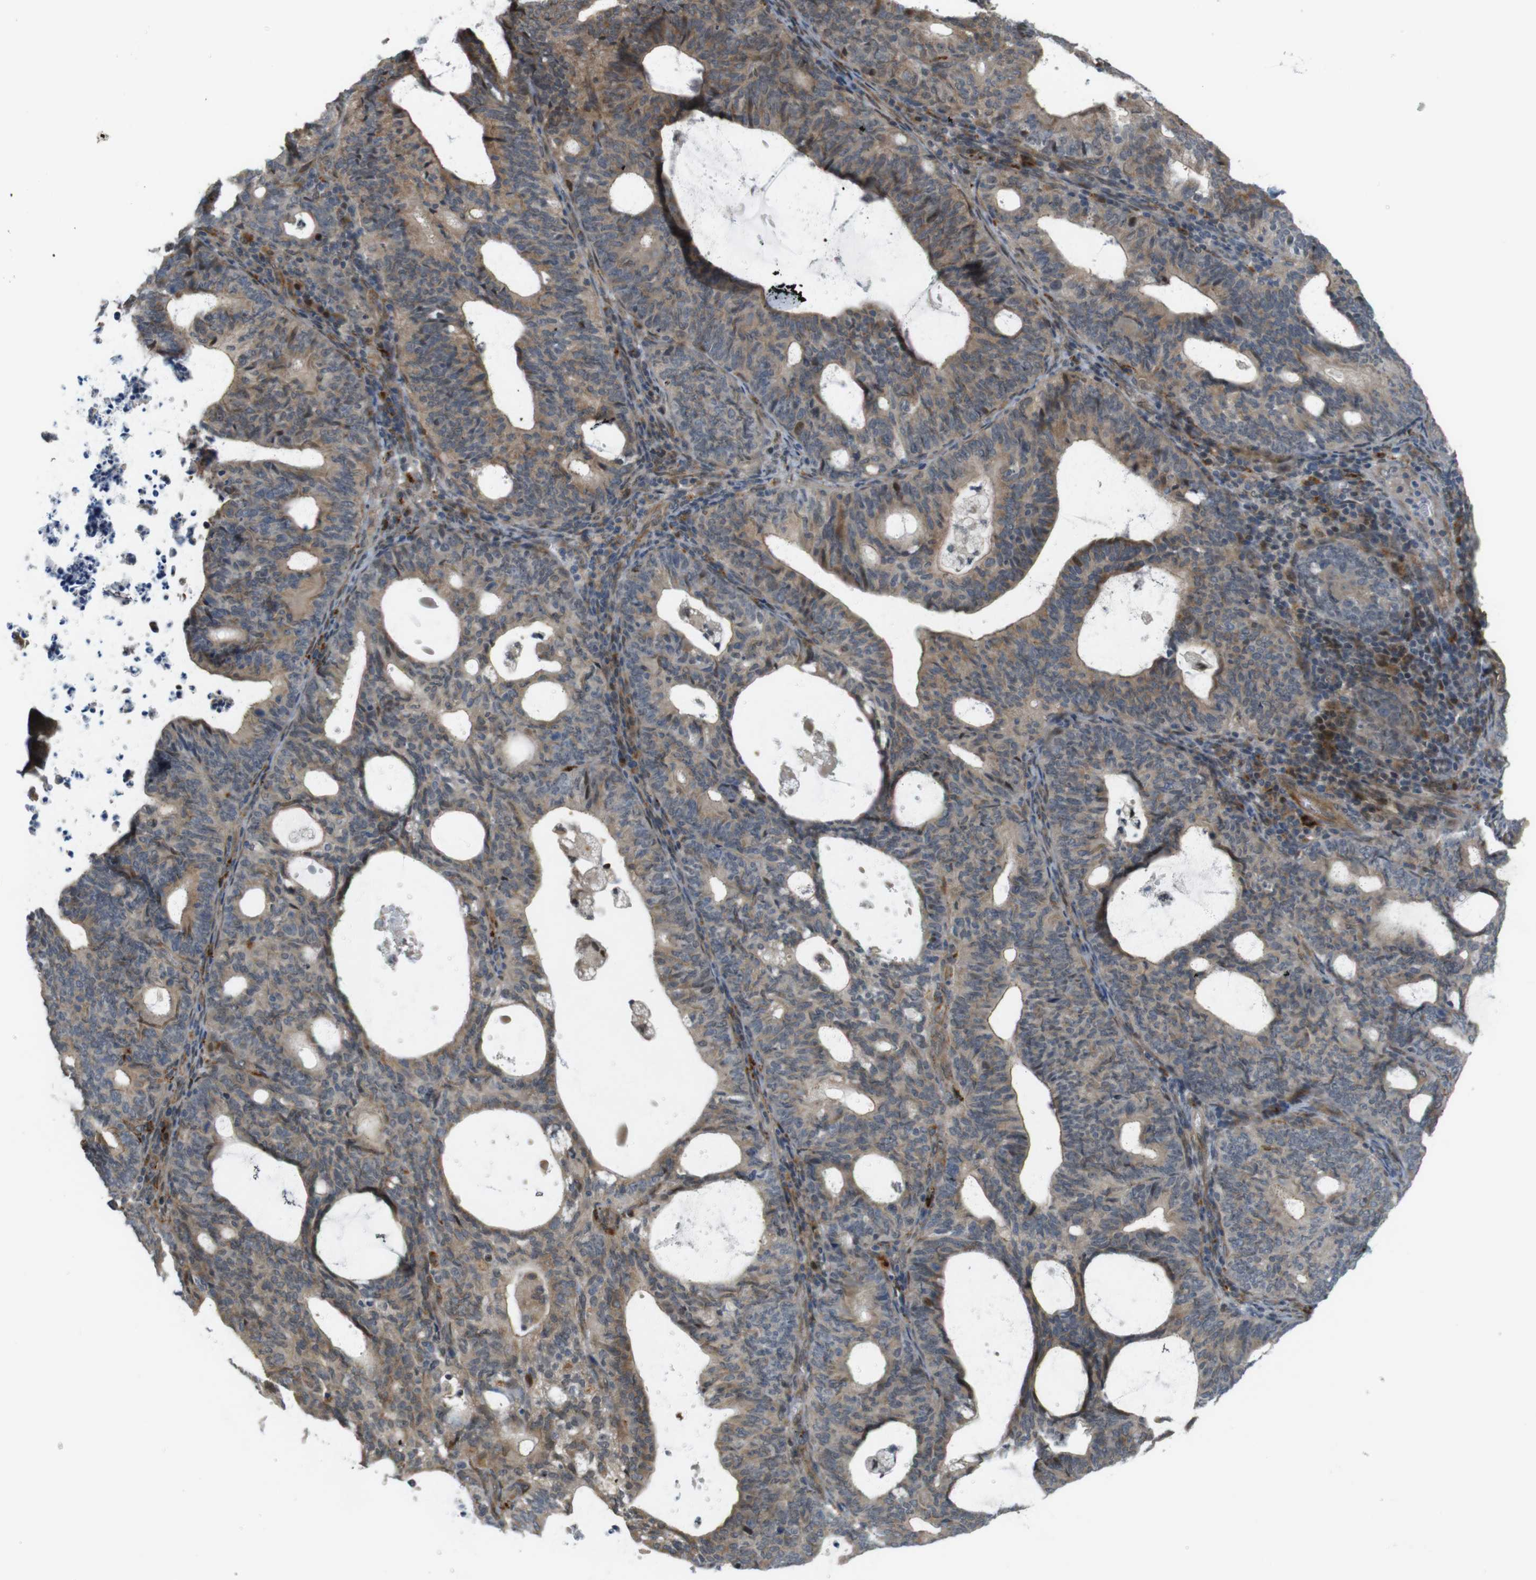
{"staining": {"intensity": "moderate", "quantity": ">75%", "location": "cytoplasmic/membranous"}, "tissue": "endometrial cancer", "cell_type": "Tumor cells", "image_type": "cancer", "snomed": [{"axis": "morphology", "description": "Adenocarcinoma, NOS"}, {"axis": "topography", "description": "Uterus"}], "caption": "High-power microscopy captured an IHC micrograph of endometrial cancer, revealing moderate cytoplasmic/membranous positivity in about >75% of tumor cells.", "gene": "TSPAN9", "patient": {"sex": "female", "age": 83}}